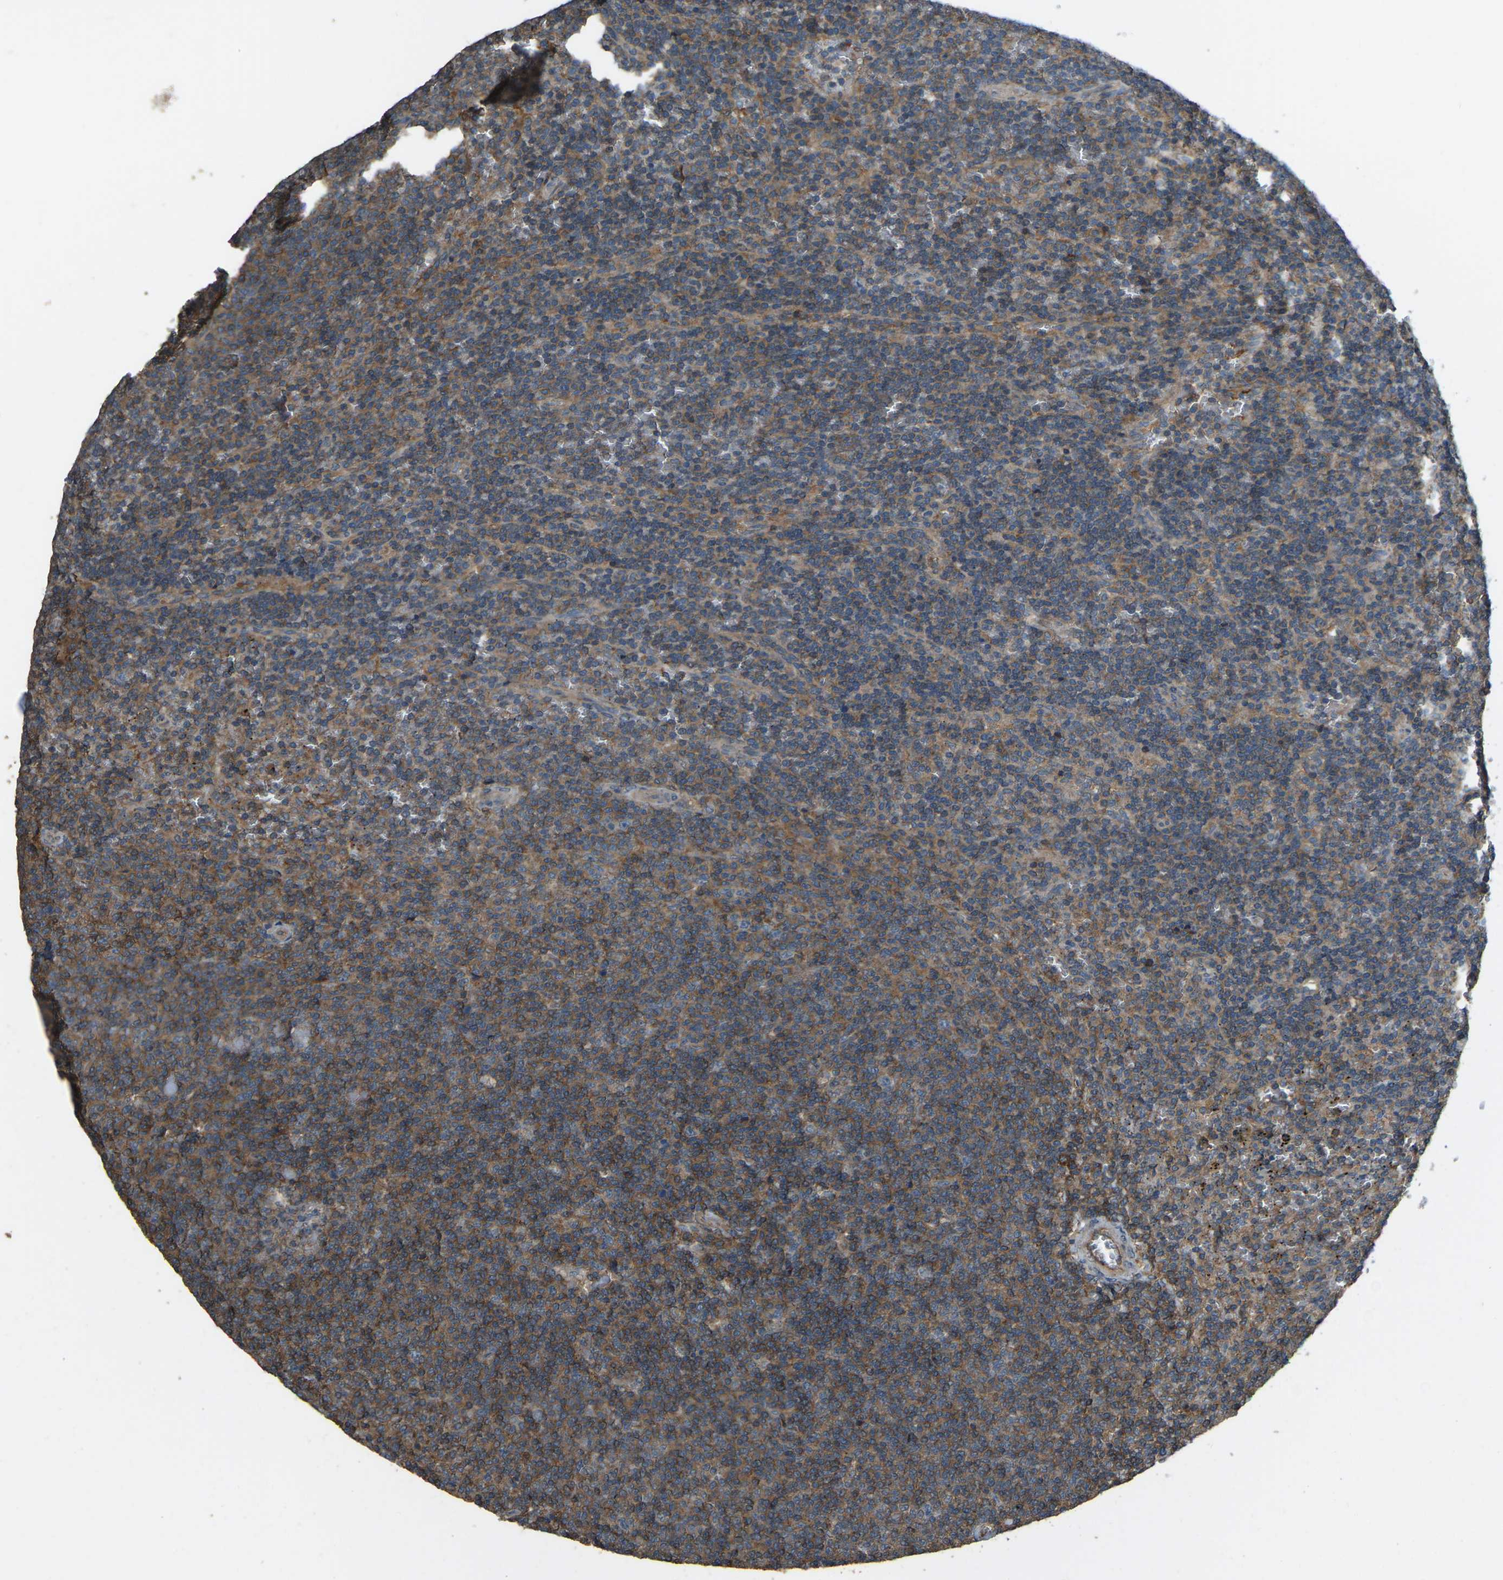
{"staining": {"intensity": "weak", "quantity": "<25%", "location": "cytoplasmic/membranous"}, "tissue": "lymphoma", "cell_type": "Tumor cells", "image_type": "cancer", "snomed": [{"axis": "morphology", "description": "Malignant lymphoma, non-Hodgkin's type, Low grade"}, {"axis": "topography", "description": "Spleen"}], "caption": "Immunohistochemistry of lymphoma displays no expression in tumor cells. The staining is performed using DAB (3,3'-diaminobenzidine) brown chromogen with nuclei counter-stained in using hematoxylin.", "gene": "SLC4A2", "patient": {"sex": "female", "age": 19}}